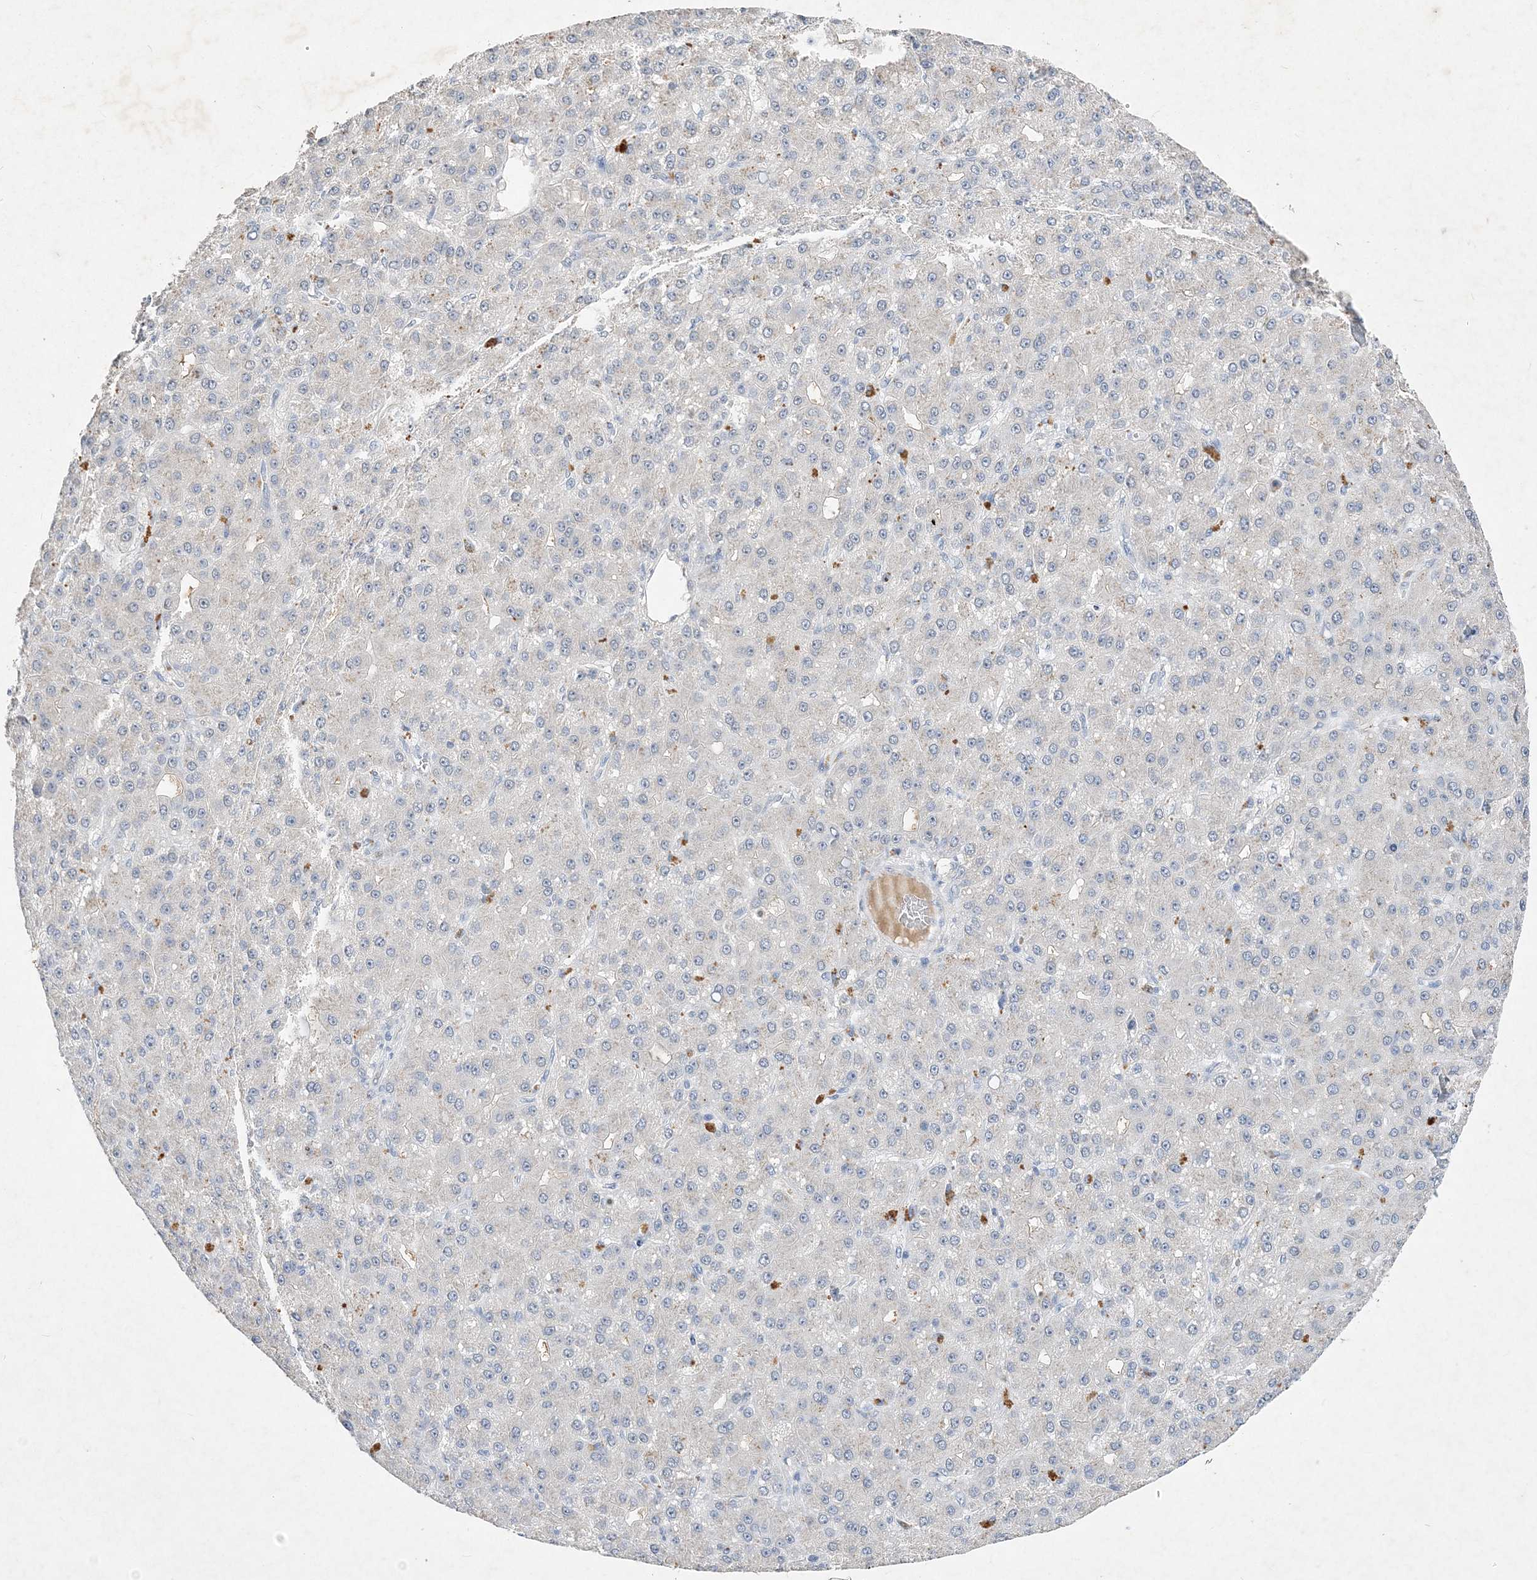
{"staining": {"intensity": "negative", "quantity": "none", "location": "none"}, "tissue": "liver cancer", "cell_type": "Tumor cells", "image_type": "cancer", "snomed": [{"axis": "morphology", "description": "Carcinoma, Hepatocellular, NOS"}, {"axis": "topography", "description": "Liver"}], "caption": "Human liver cancer stained for a protein using IHC reveals no positivity in tumor cells.", "gene": "C11orf58", "patient": {"sex": "male", "age": 67}}